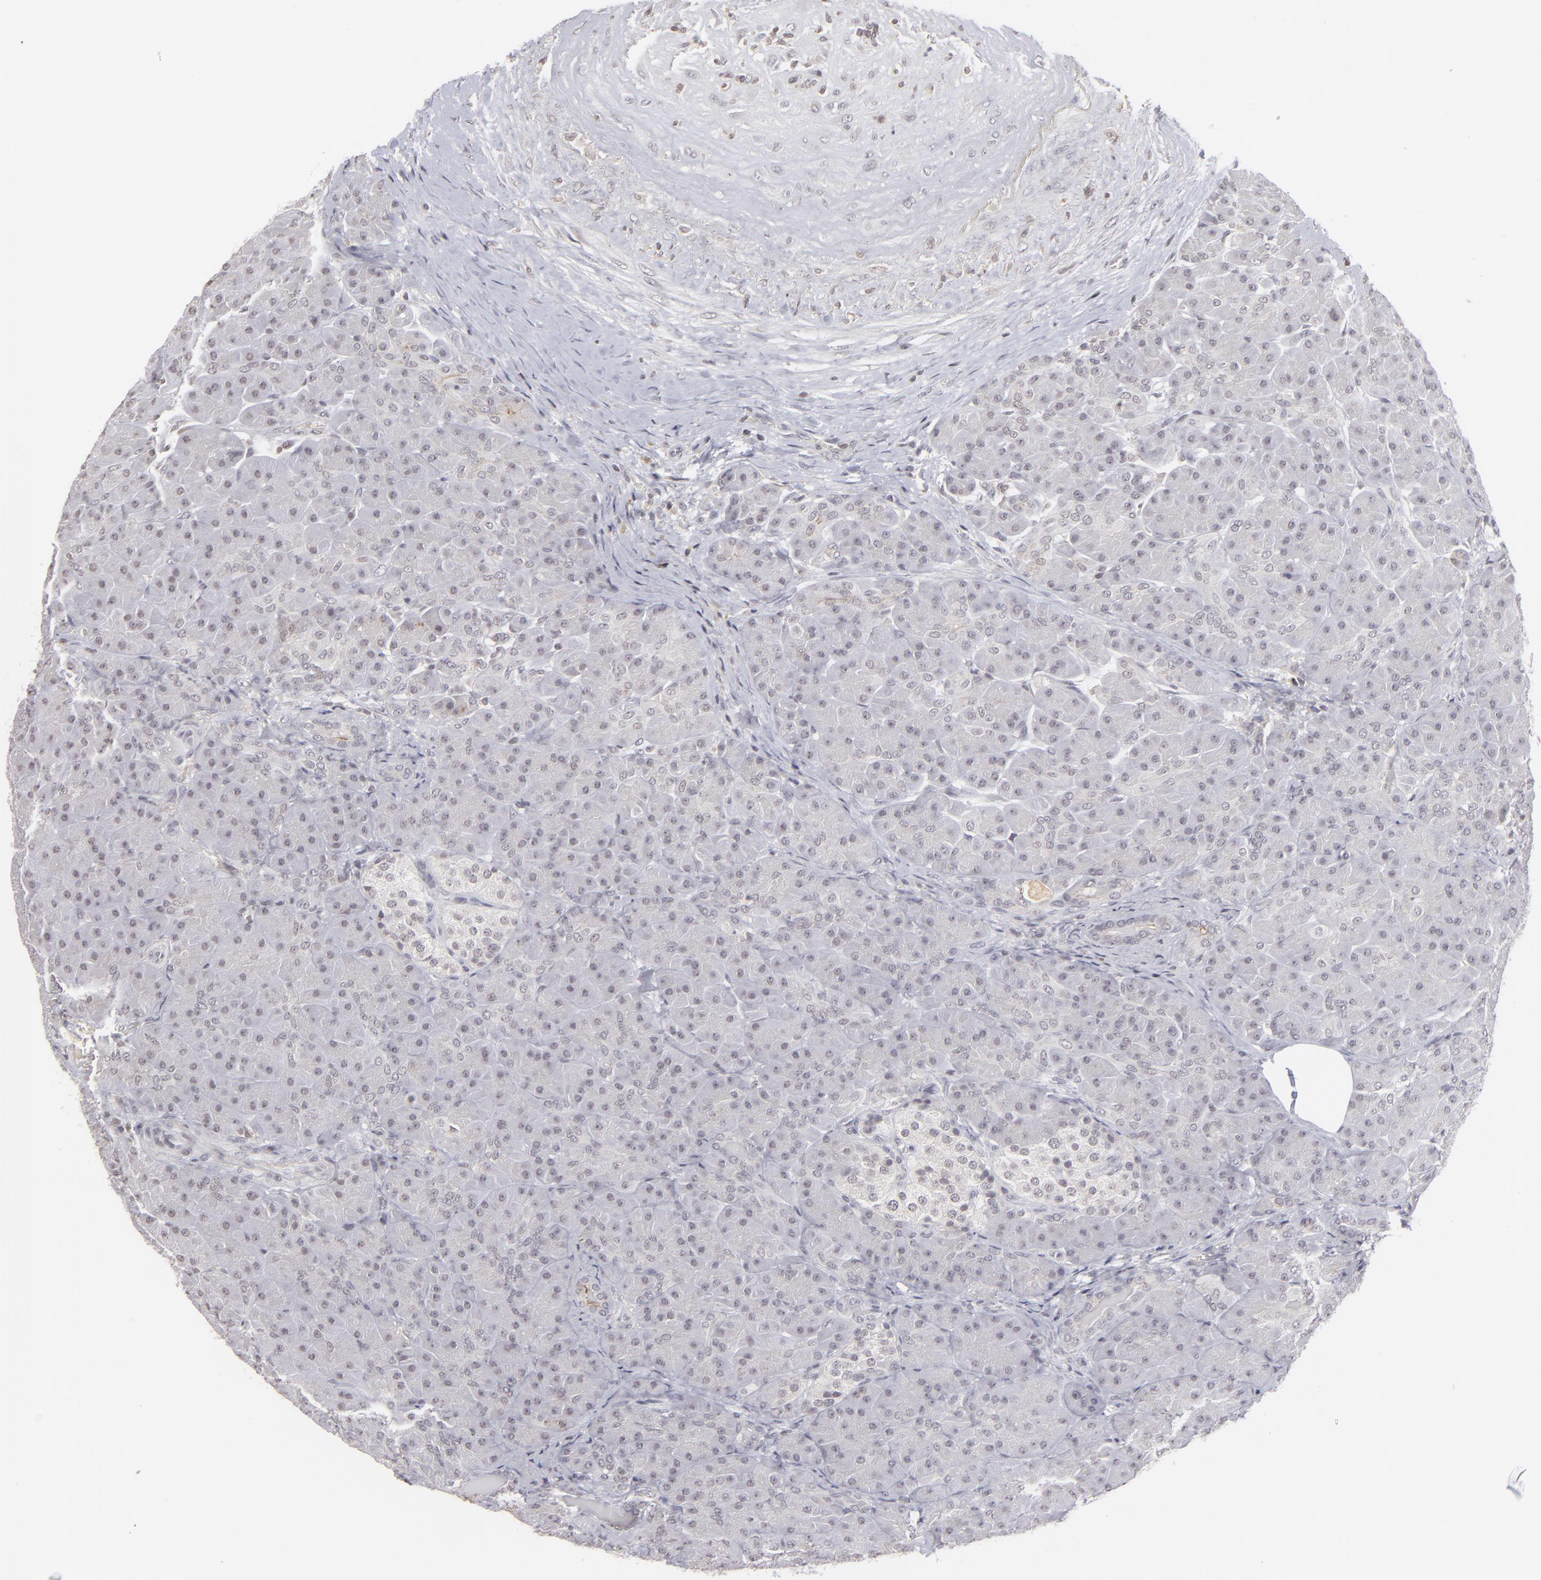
{"staining": {"intensity": "moderate", "quantity": "<25%", "location": "cytoplasmic/membranous"}, "tissue": "pancreas", "cell_type": "Exocrine glandular cells", "image_type": "normal", "snomed": [{"axis": "morphology", "description": "Normal tissue, NOS"}, {"axis": "topography", "description": "Pancreas"}], "caption": "DAB immunohistochemical staining of benign pancreas exhibits moderate cytoplasmic/membranous protein staining in approximately <25% of exocrine glandular cells. (brown staining indicates protein expression, while blue staining denotes nuclei).", "gene": "CLDN2", "patient": {"sex": "male", "age": 66}}